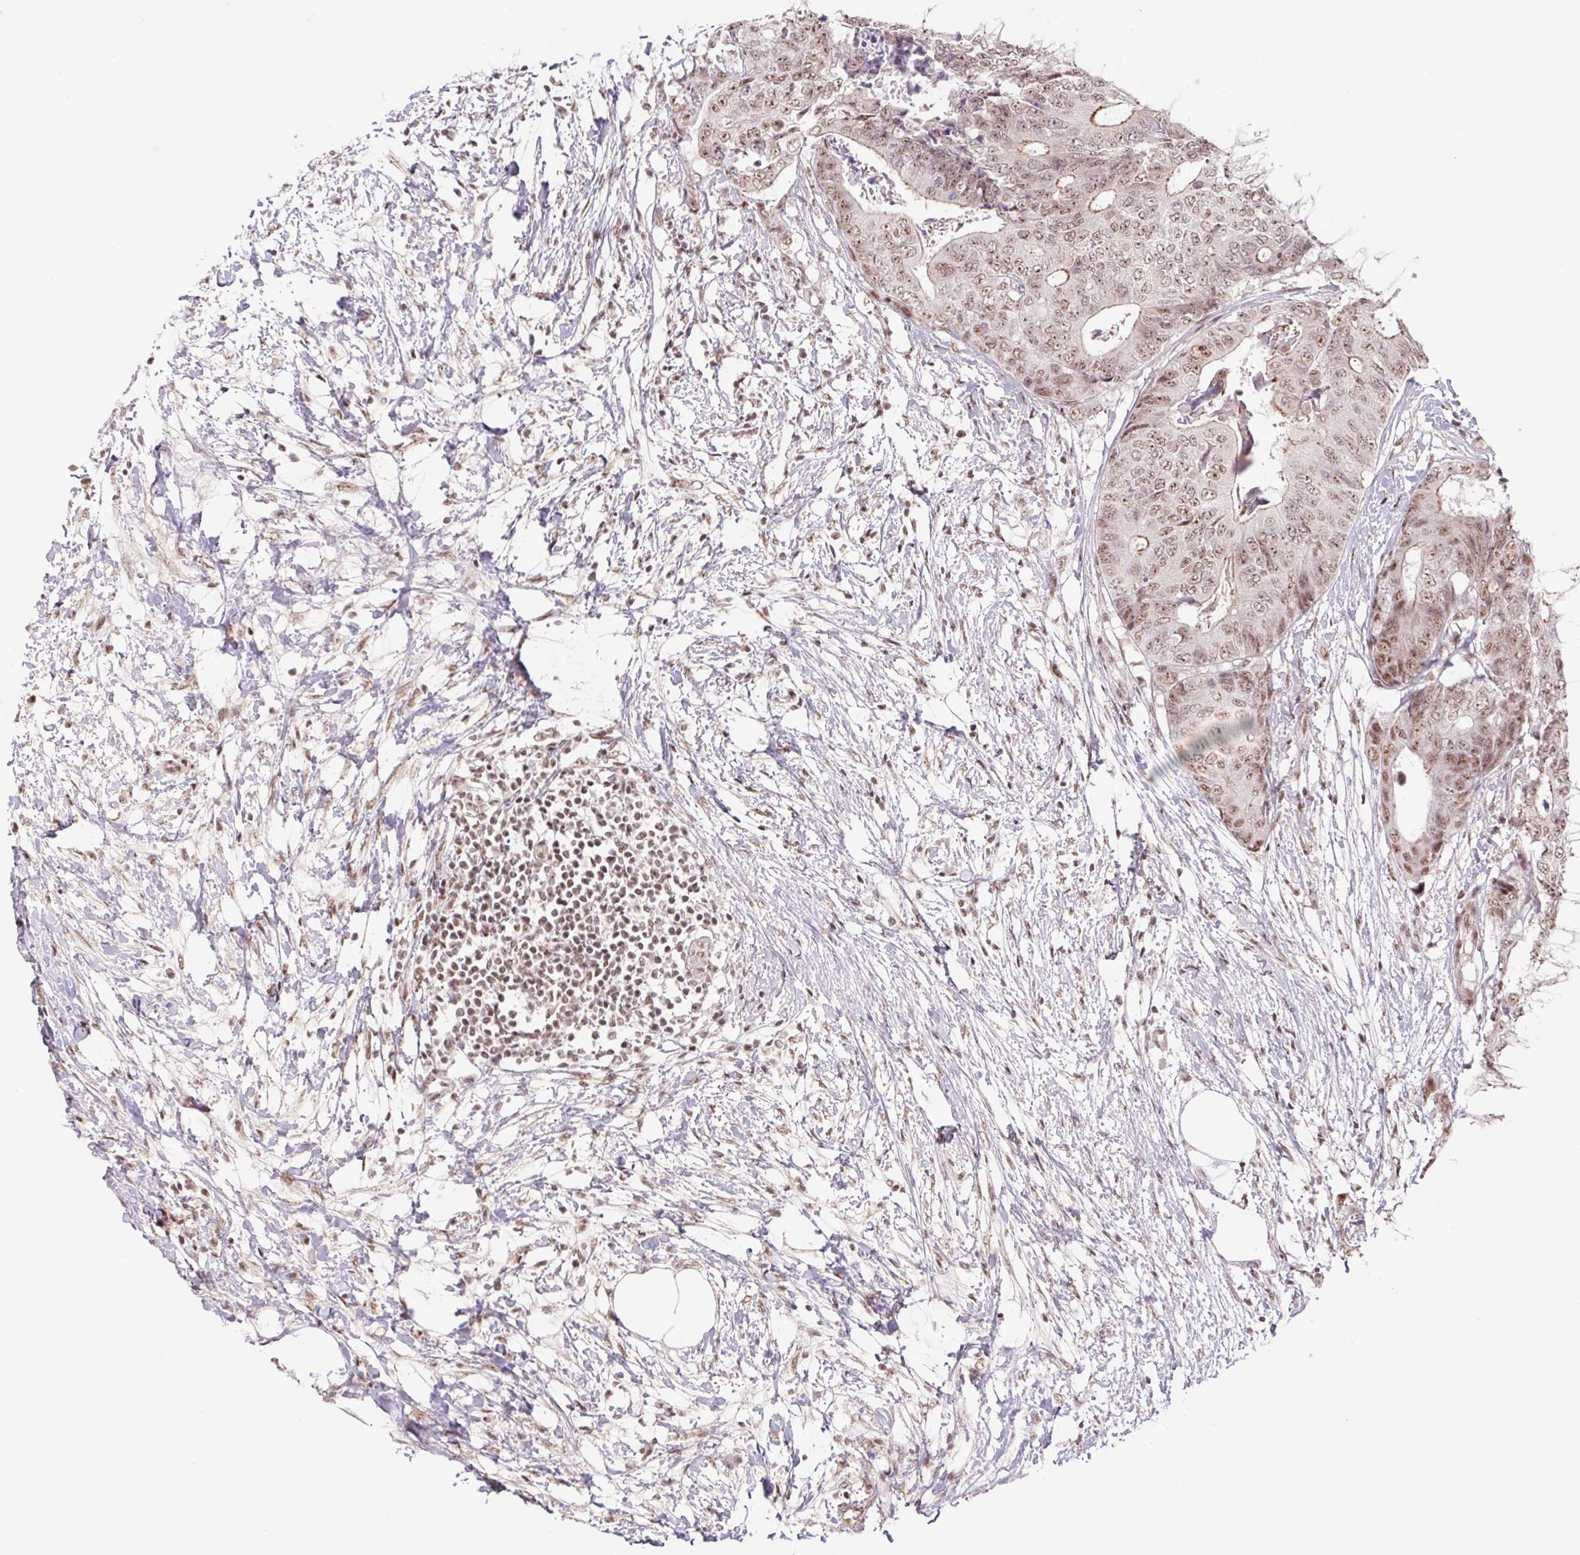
{"staining": {"intensity": "moderate", "quantity": ">75%", "location": "nuclear"}, "tissue": "colorectal cancer", "cell_type": "Tumor cells", "image_type": "cancer", "snomed": [{"axis": "morphology", "description": "Adenocarcinoma, NOS"}, {"axis": "topography", "description": "Colon"}], "caption": "Tumor cells show medium levels of moderate nuclear positivity in about >75% of cells in colorectal adenocarcinoma. (DAB (3,3'-diaminobenzidine) IHC, brown staining for protein, blue staining for nuclei).", "gene": "DDX17", "patient": {"sex": "female", "age": 48}}